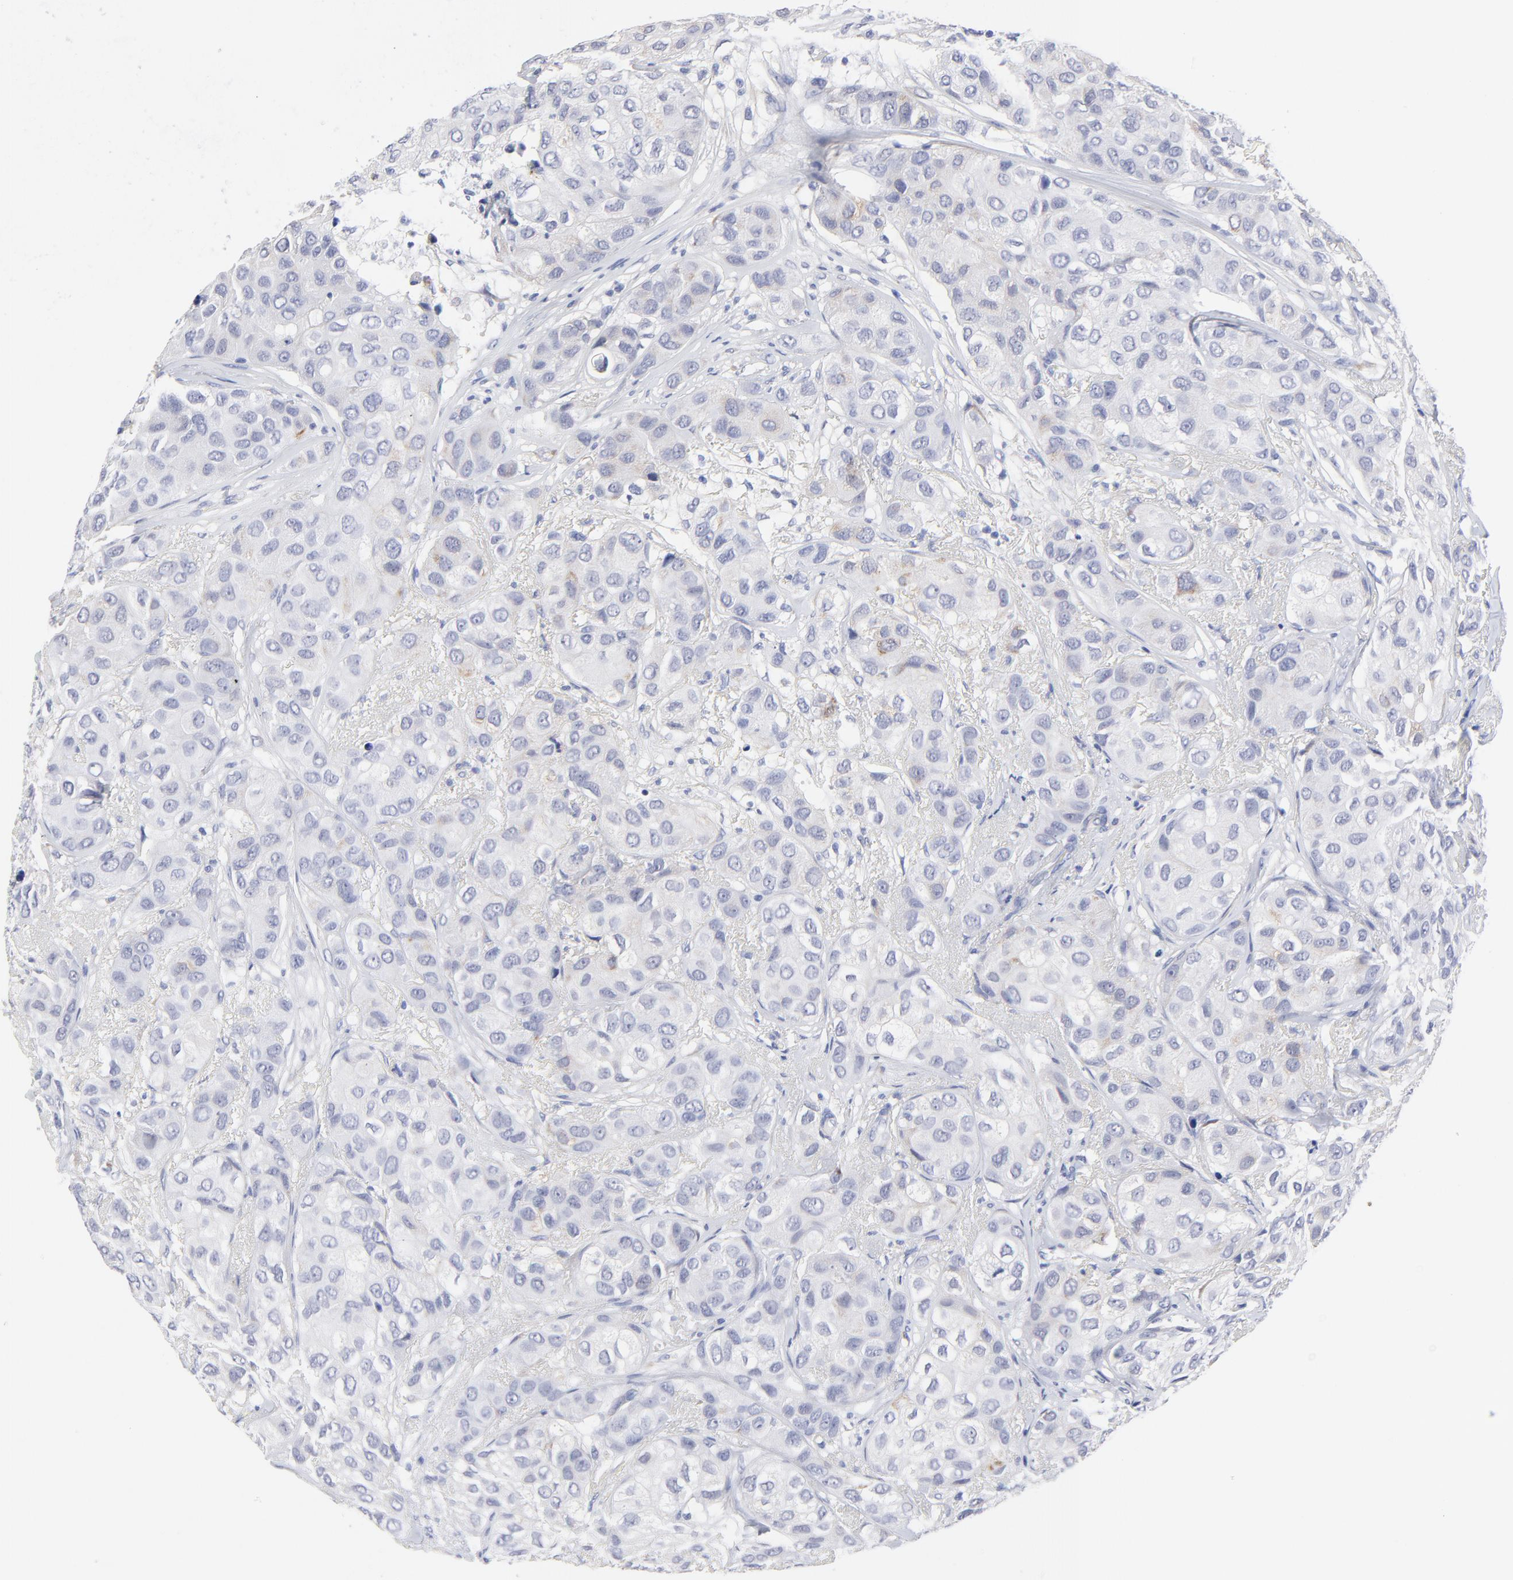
{"staining": {"intensity": "moderate", "quantity": "<25%", "location": "cytoplasmic/membranous"}, "tissue": "breast cancer", "cell_type": "Tumor cells", "image_type": "cancer", "snomed": [{"axis": "morphology", "description": "Duct carcinoma"}, {"axis": "topography", "description": "Breast"}], "caption": "Protein expression analysis of human breast cancer (invasive ductal carcinoma) reveals moderate cytoplasmic/membranous staining in approximately <25% of tumor cells.", "gene": "DUSP9", "patient": {"sex": "female", "age": 68}}